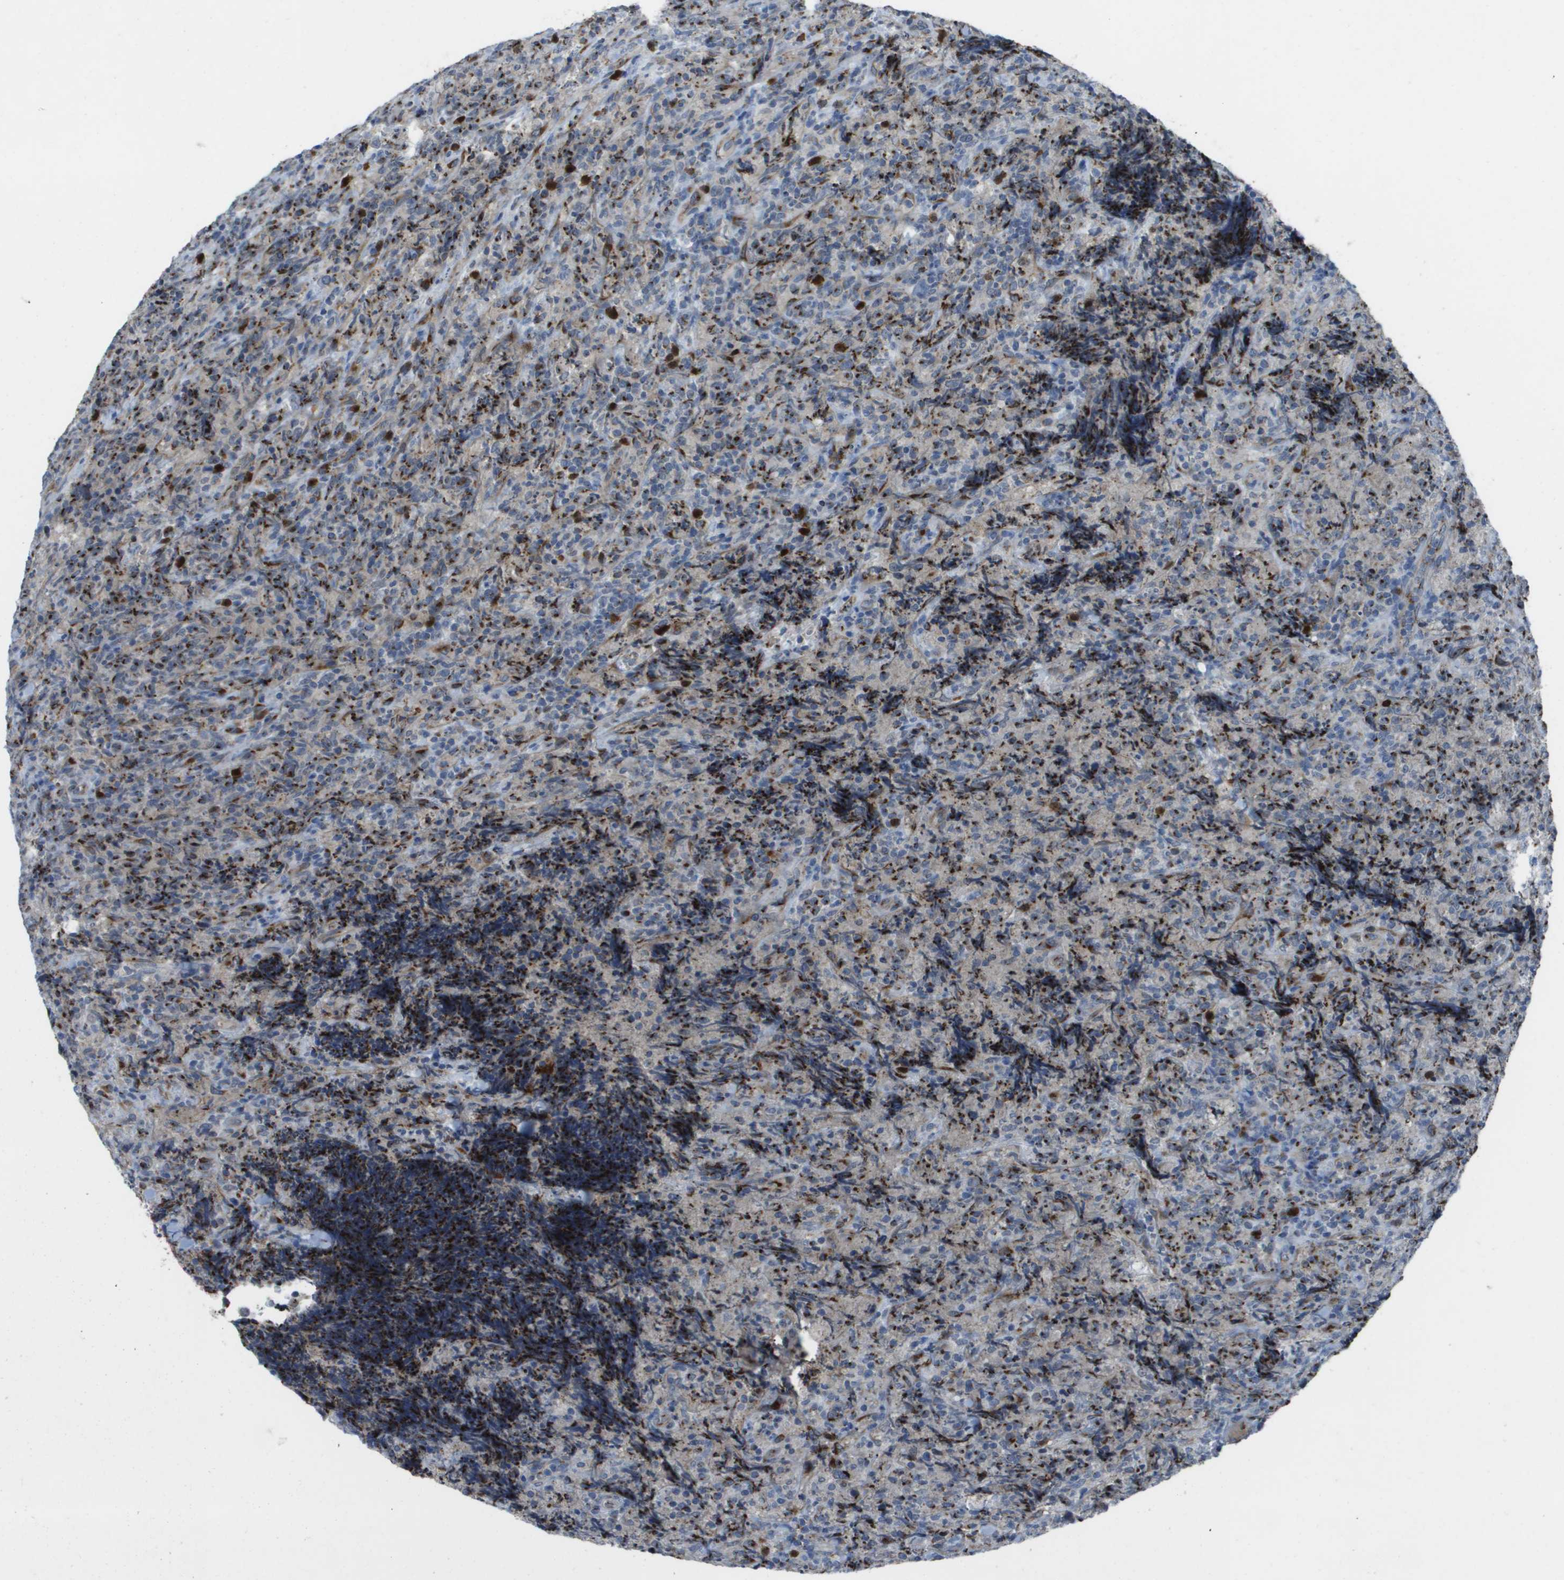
{"staining": {"intensity": "strong", "quantity": "25%-75%", "location": "cytoplasmic/membranous"}, "tissue": "lymphoma", "cell_type": "Tumor cells", "image_type": "cancer", "snomed": [{"axis": "morphology", "description": "Malignant lymphoma, non-Hodgkin's type, High grade"}, {"axis": "topography", "description": "Tonsil"}], "caption": "This is an image of immunohistochemistry staining of lymphoma, which shows strong expression in the cytoplasmic/membranous of tumor cells.", "gene": "QSOX2", "patient": {"sex": "female", "age": 36}}